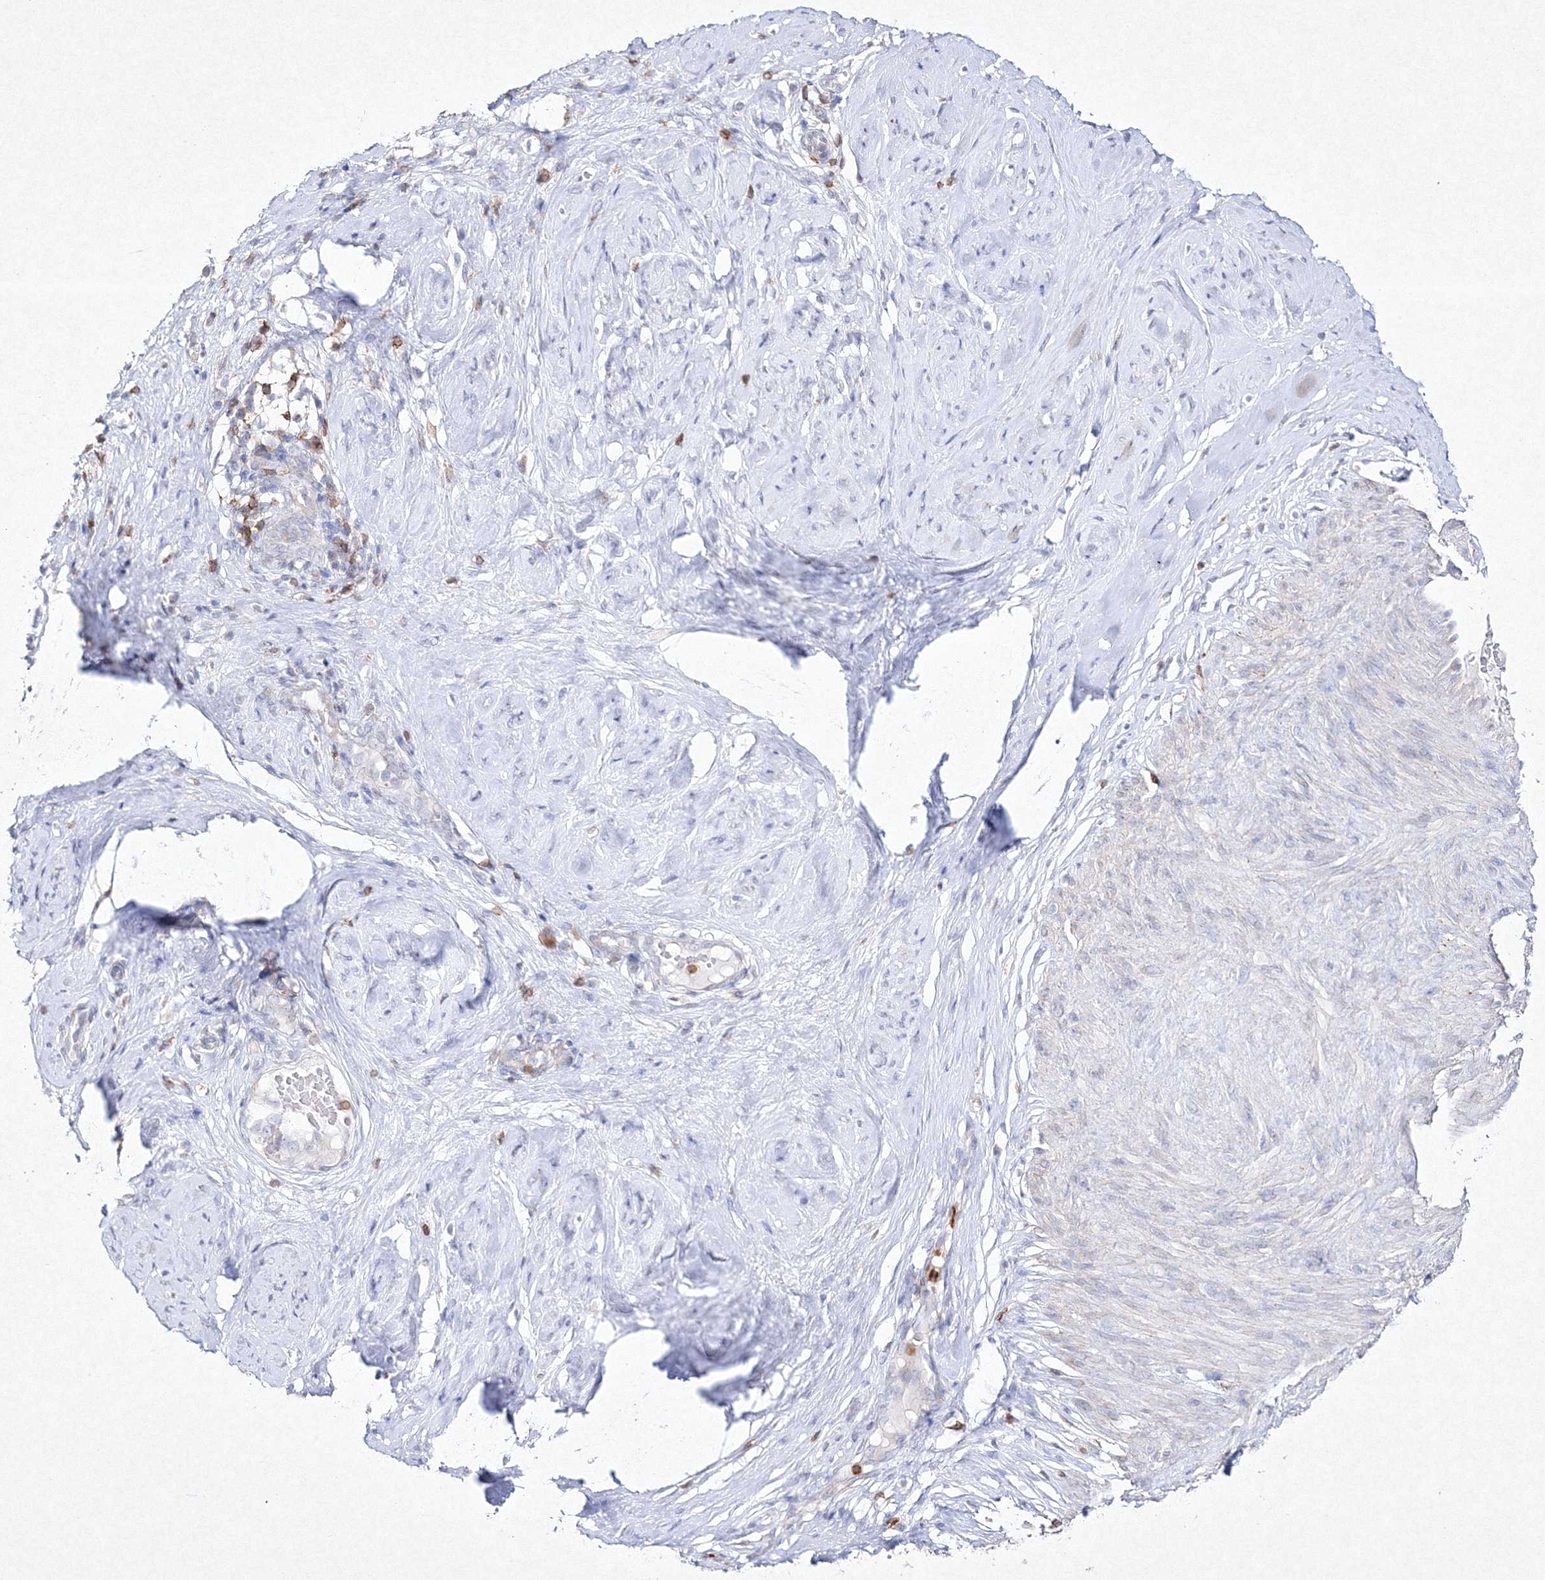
{"staining": {"intensity": "negative", "quantity": "none", "location": "none"}, "tissue": "cervical cancer", "cell_type": "Tumor cells", "image_type": "cancer", "snomed": [{"axis": "morphology", "description": "Squamous cell carcinoma, NOS"}, {"axis": "topography", "description": "Cervix"}], "caption": "This is an immunohistochemistry histopathology image of squamous cell carcinoma (cervical). There is no expression in tumor cells.", "gene": "HCST", "patient": {"sex": "female", "age": 51}}